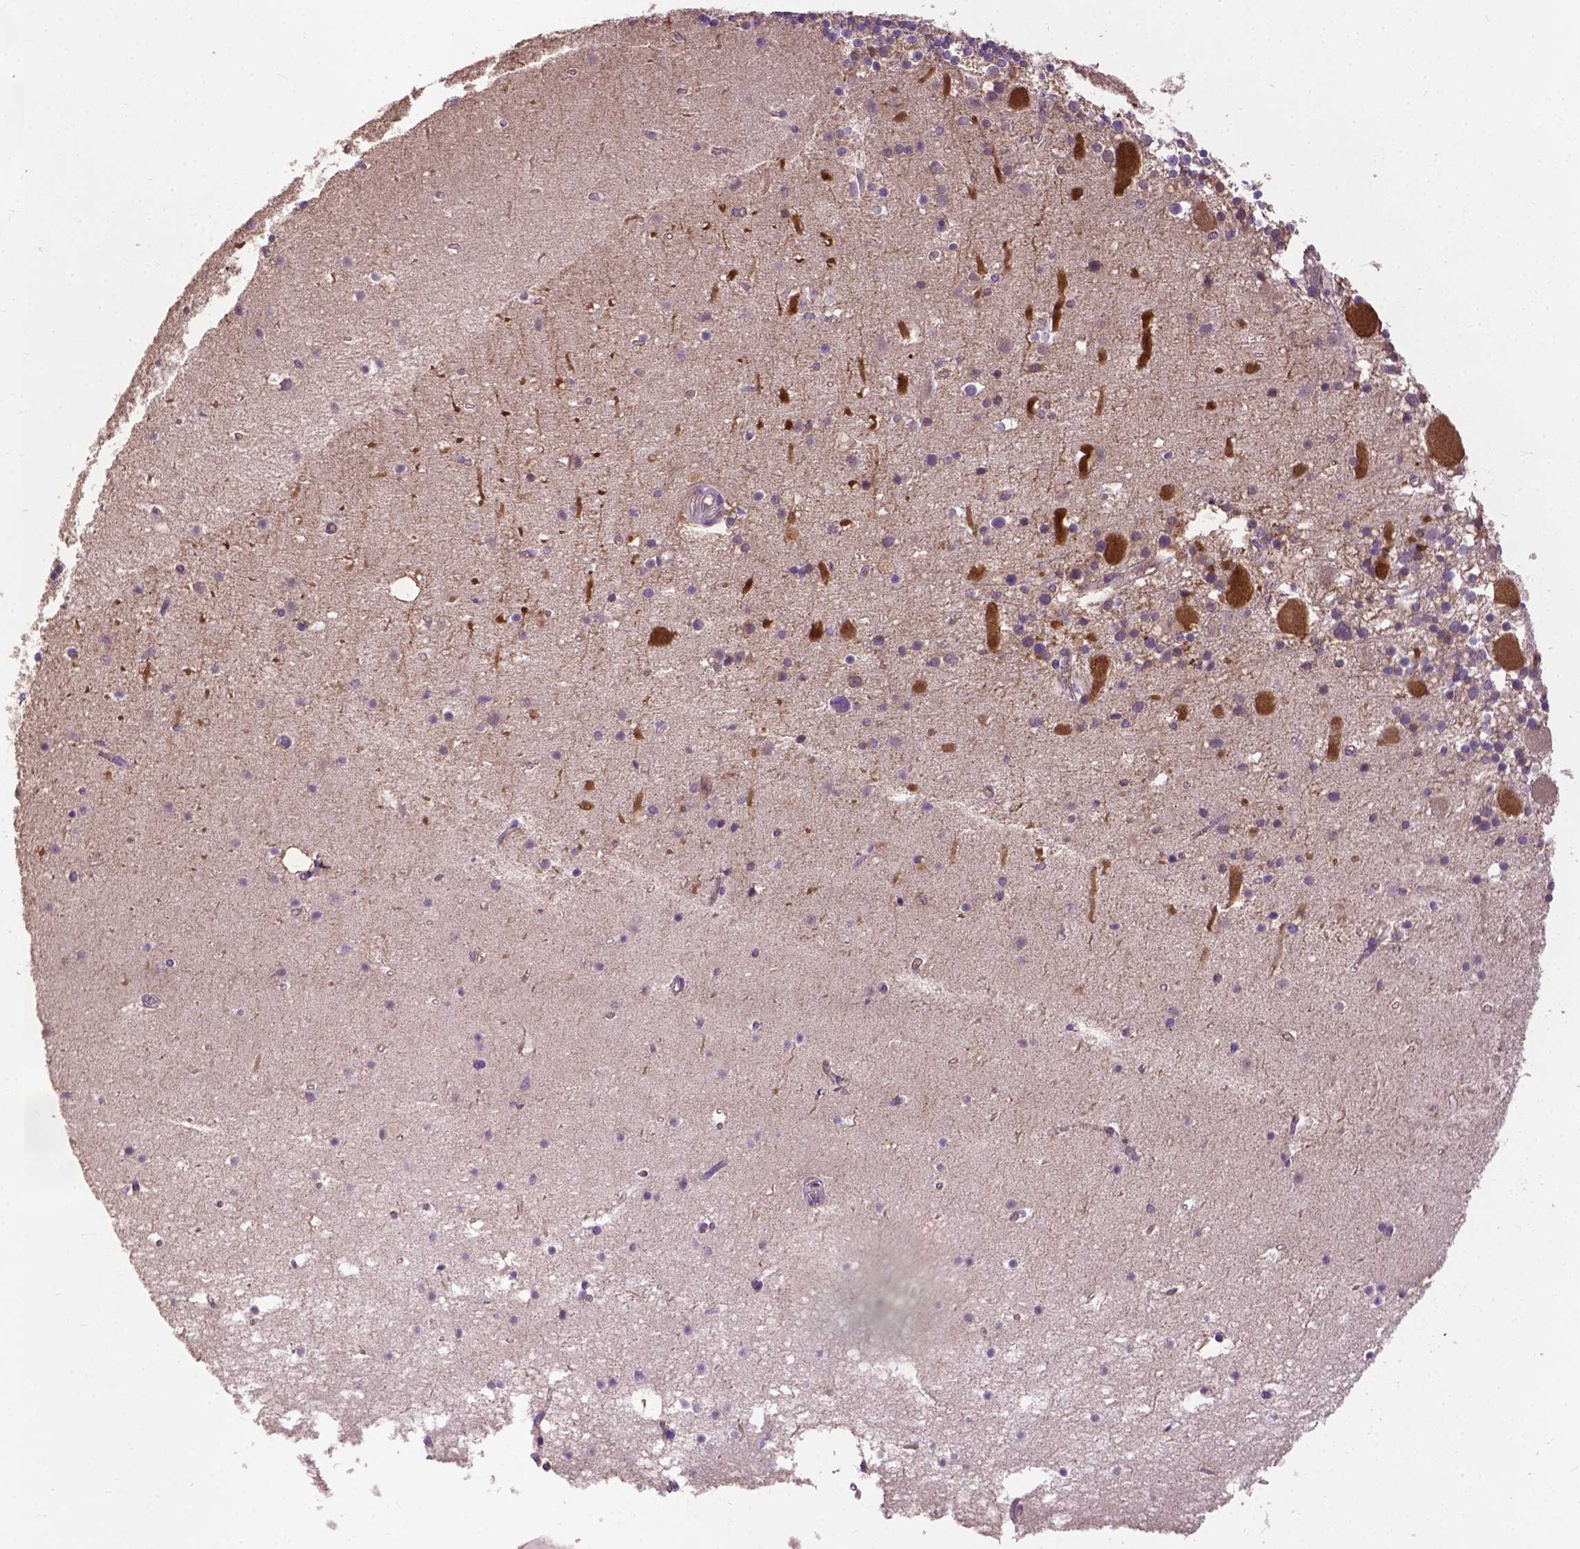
{"staining": {"intensity": "negative", "quantity": "none", "location": "none"}, "tissue": "cerebellum", "cell_type": "Cells in granular layer", "image_type": "normal", "snomed": [{"axis": "morphology", "description": "Normal tissue, NOS"}, {"axis": "topography", "description": "Cerebellum"}], "caption": "Cells in granular layer are negative for protein expression in benign human cerebellum. (Immunohistochemistry (ihc), brightfield microscopy, high magnification).", "gene": "ZNF337", "patient": {"sex": "male", "age": 70}}